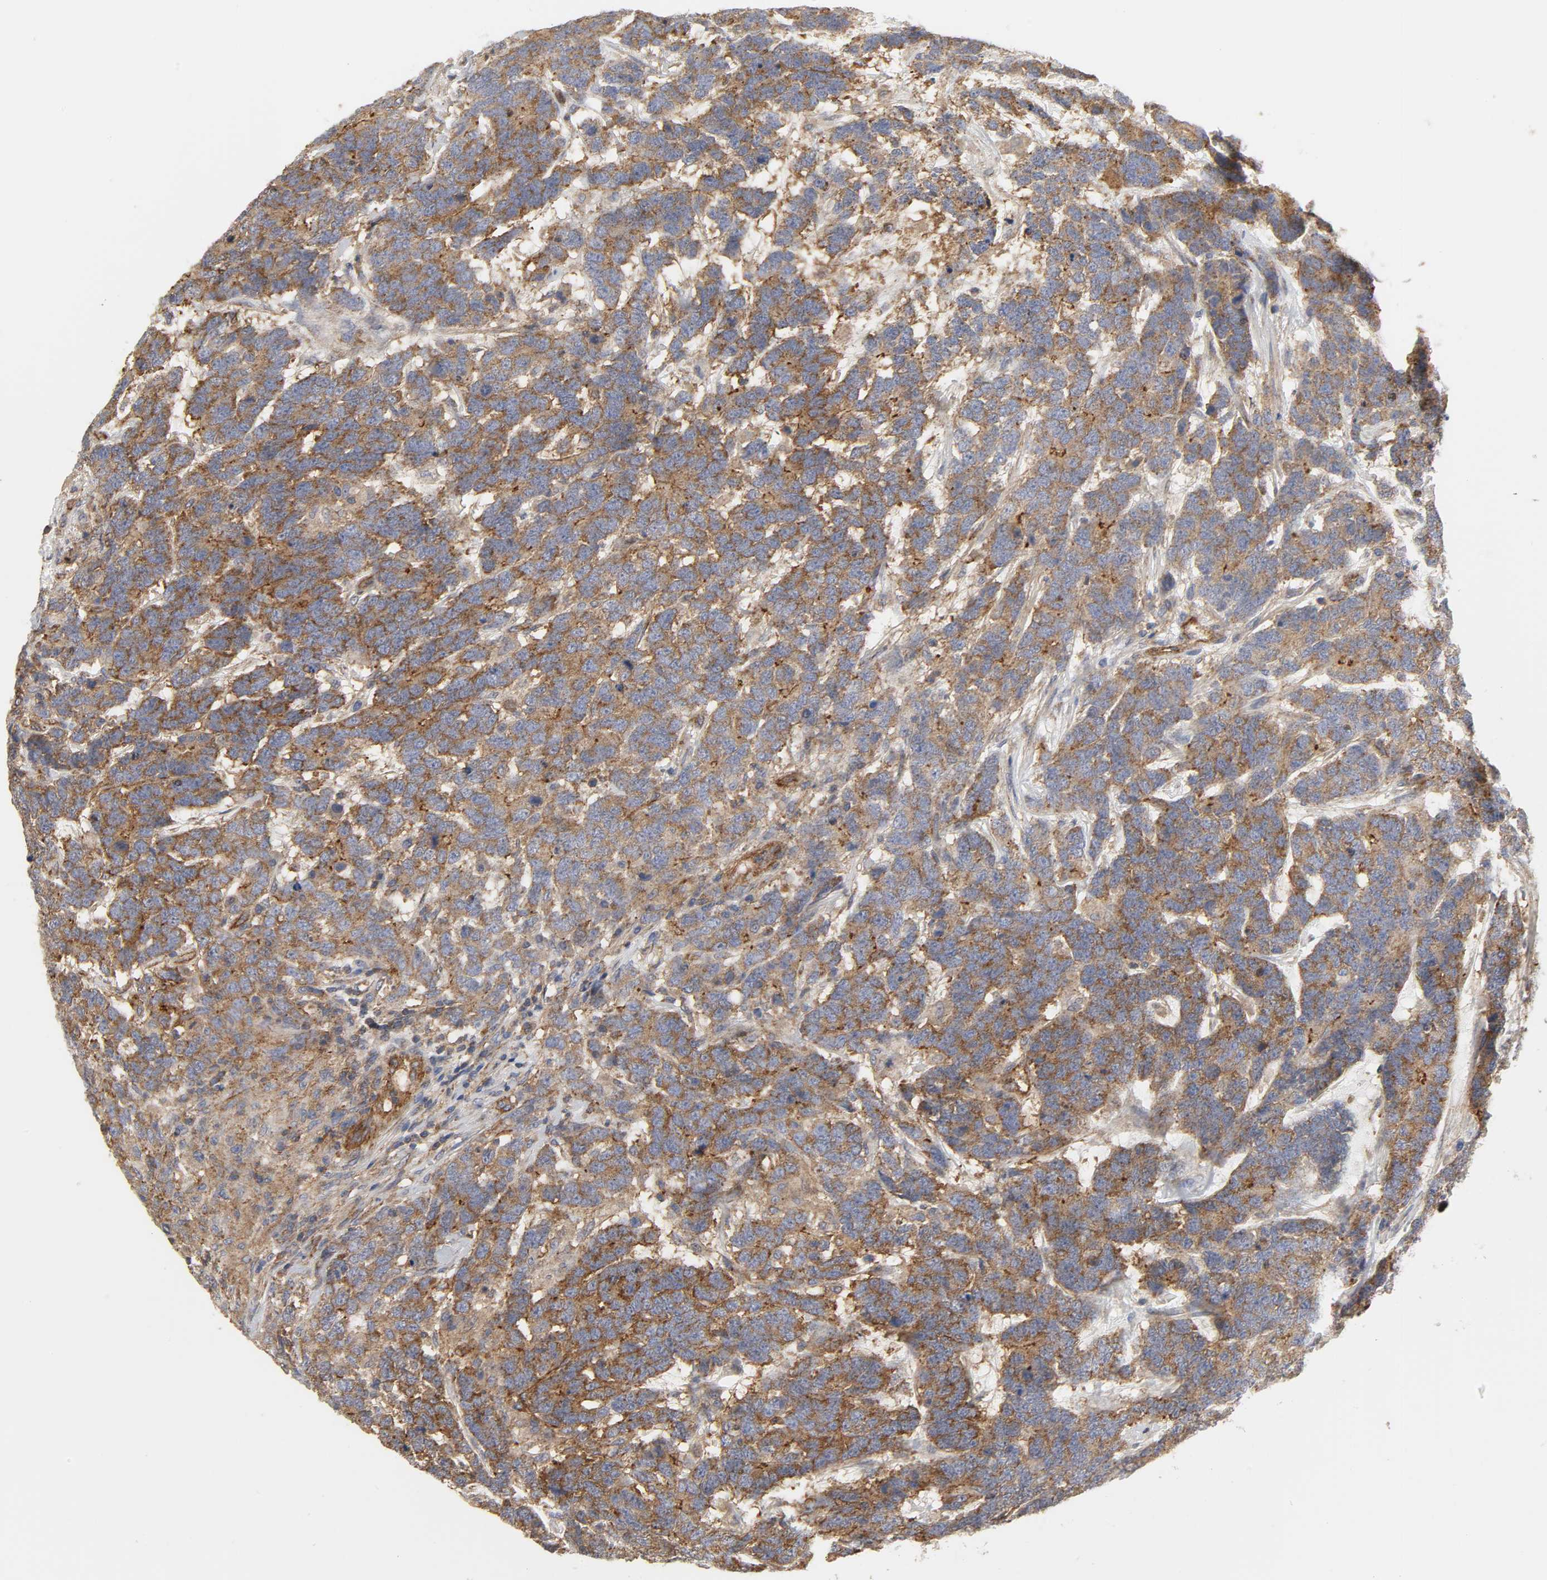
{"staining": {"intensity": "strong", "quantity": ">75%", "location": "cytoplasmic/membranous"}, "tissue": "testis cancer", "cell_type": "Tumor cells", "image_type": "cancer", "snomed": [{"axis": "morphology", "description": "Carcinoma, Embryonal, NOS"}, {"axis": "topography", "description": "Testis"}], "caption": "Protein analysis of testis embryonal carcinoma tissue demonstrates strong cytoplasmic/membranous positivity in approximately >75% of tumor cells.", "gene": "SH3GLB1", "patient": {"sex": "male", "age": 26}}